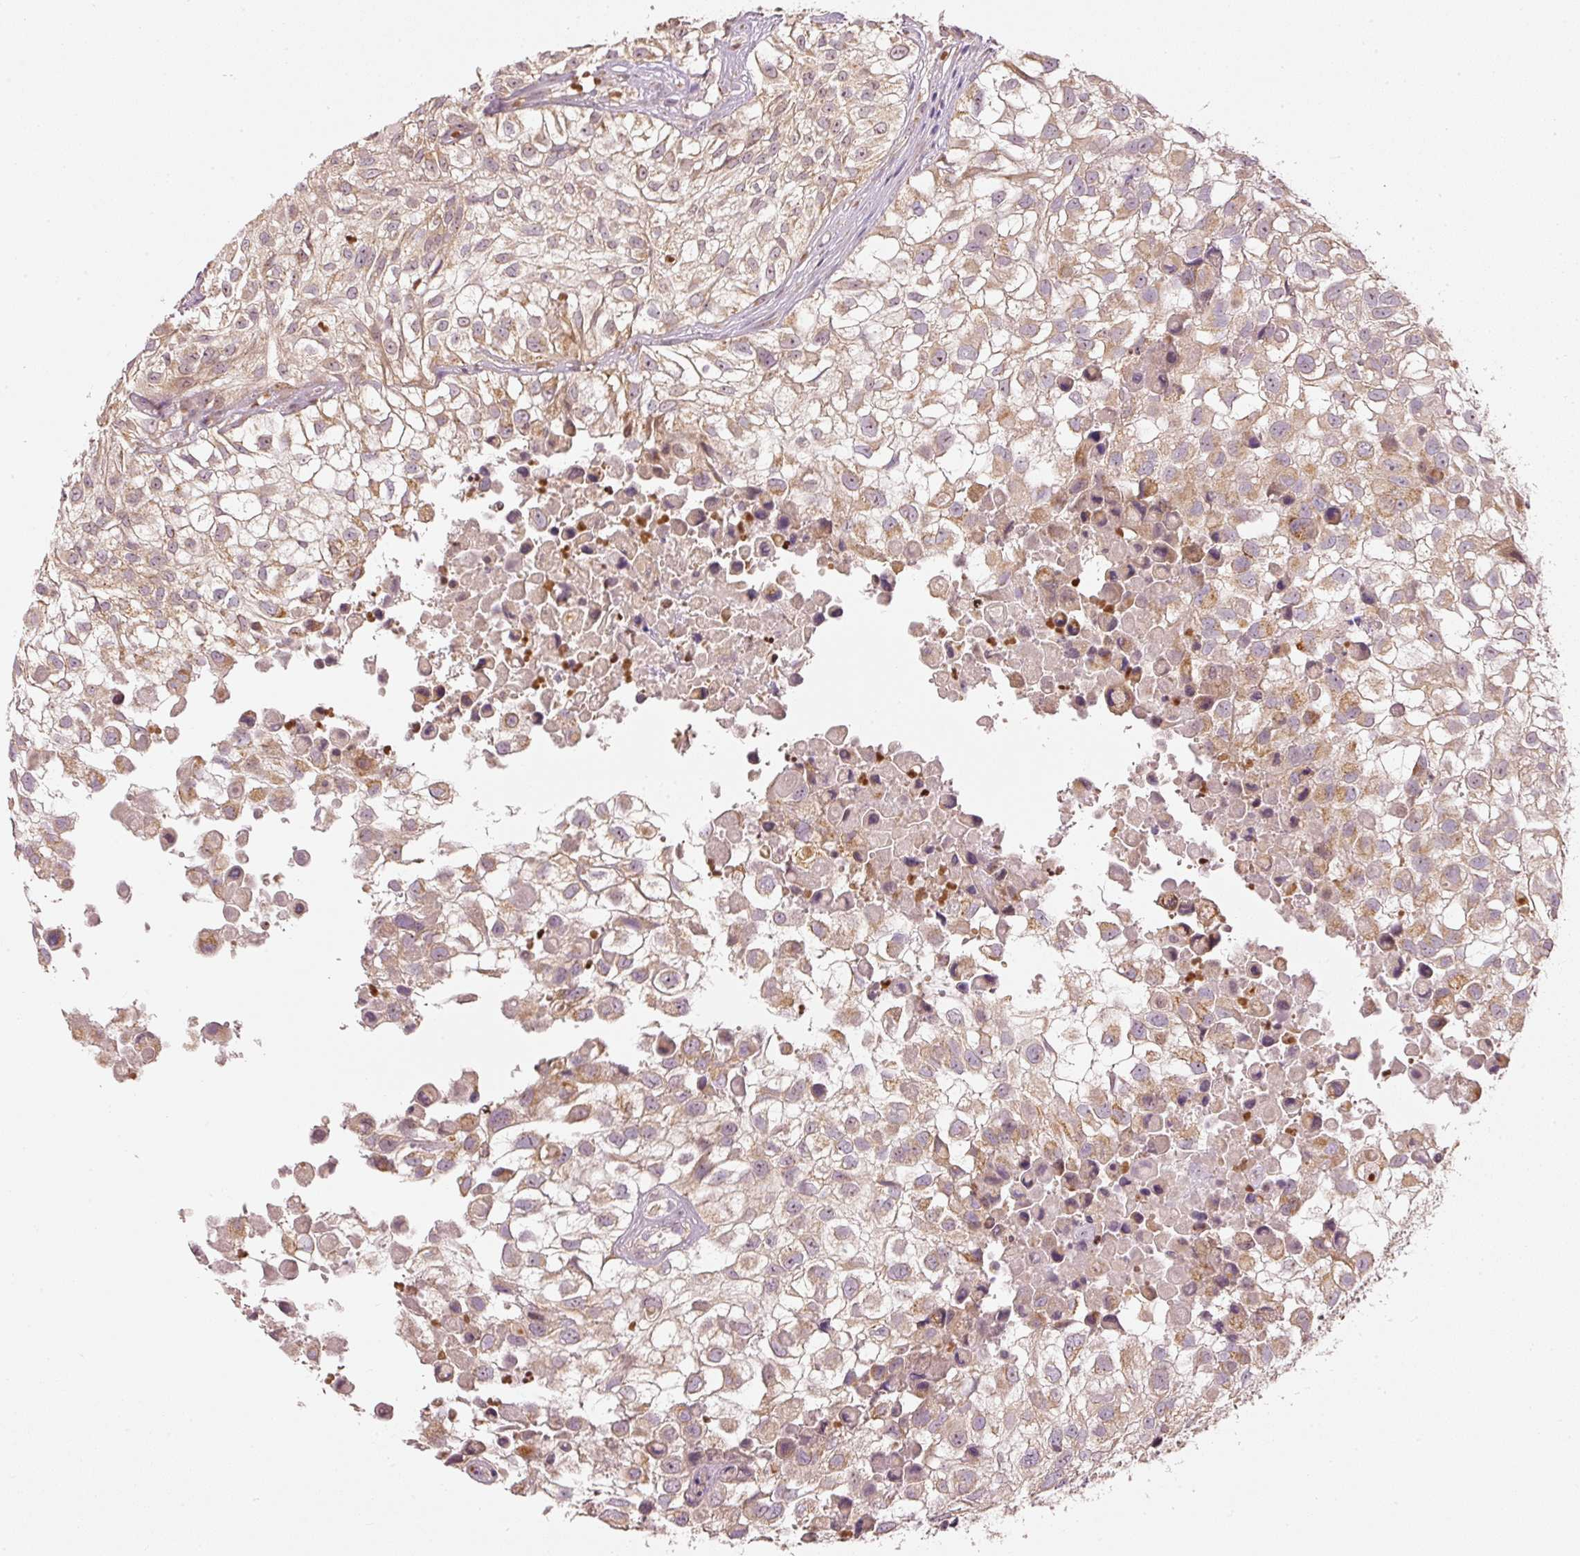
{"staining": {"intensity": "moderate", "quantity": ">75%", "location": "cytoplasmic/membranous"}, "tissue": "urothelial cancer", "cell_type": "Tumor cells", "image_type": "cancer", "snomed": [{"axis": "morphology", "description": "Urothelial carcinoma, High grade"}, {"axis": "topography", "description": "Urinary bladder"}], "caption": "Immunohistochemistry (IHC) image of neoplastic tissue: human urothelial cancer stained using immunohistochemistry (IHC) shows medium levels of moderate protein expression localized specifically in the cytoplasmic/membranous of tumor cells, appearing as a cytoplasmic/membranous brown color.", "gene": "MTHFD1L", "patient": {"sex": "male", "age": 56}}